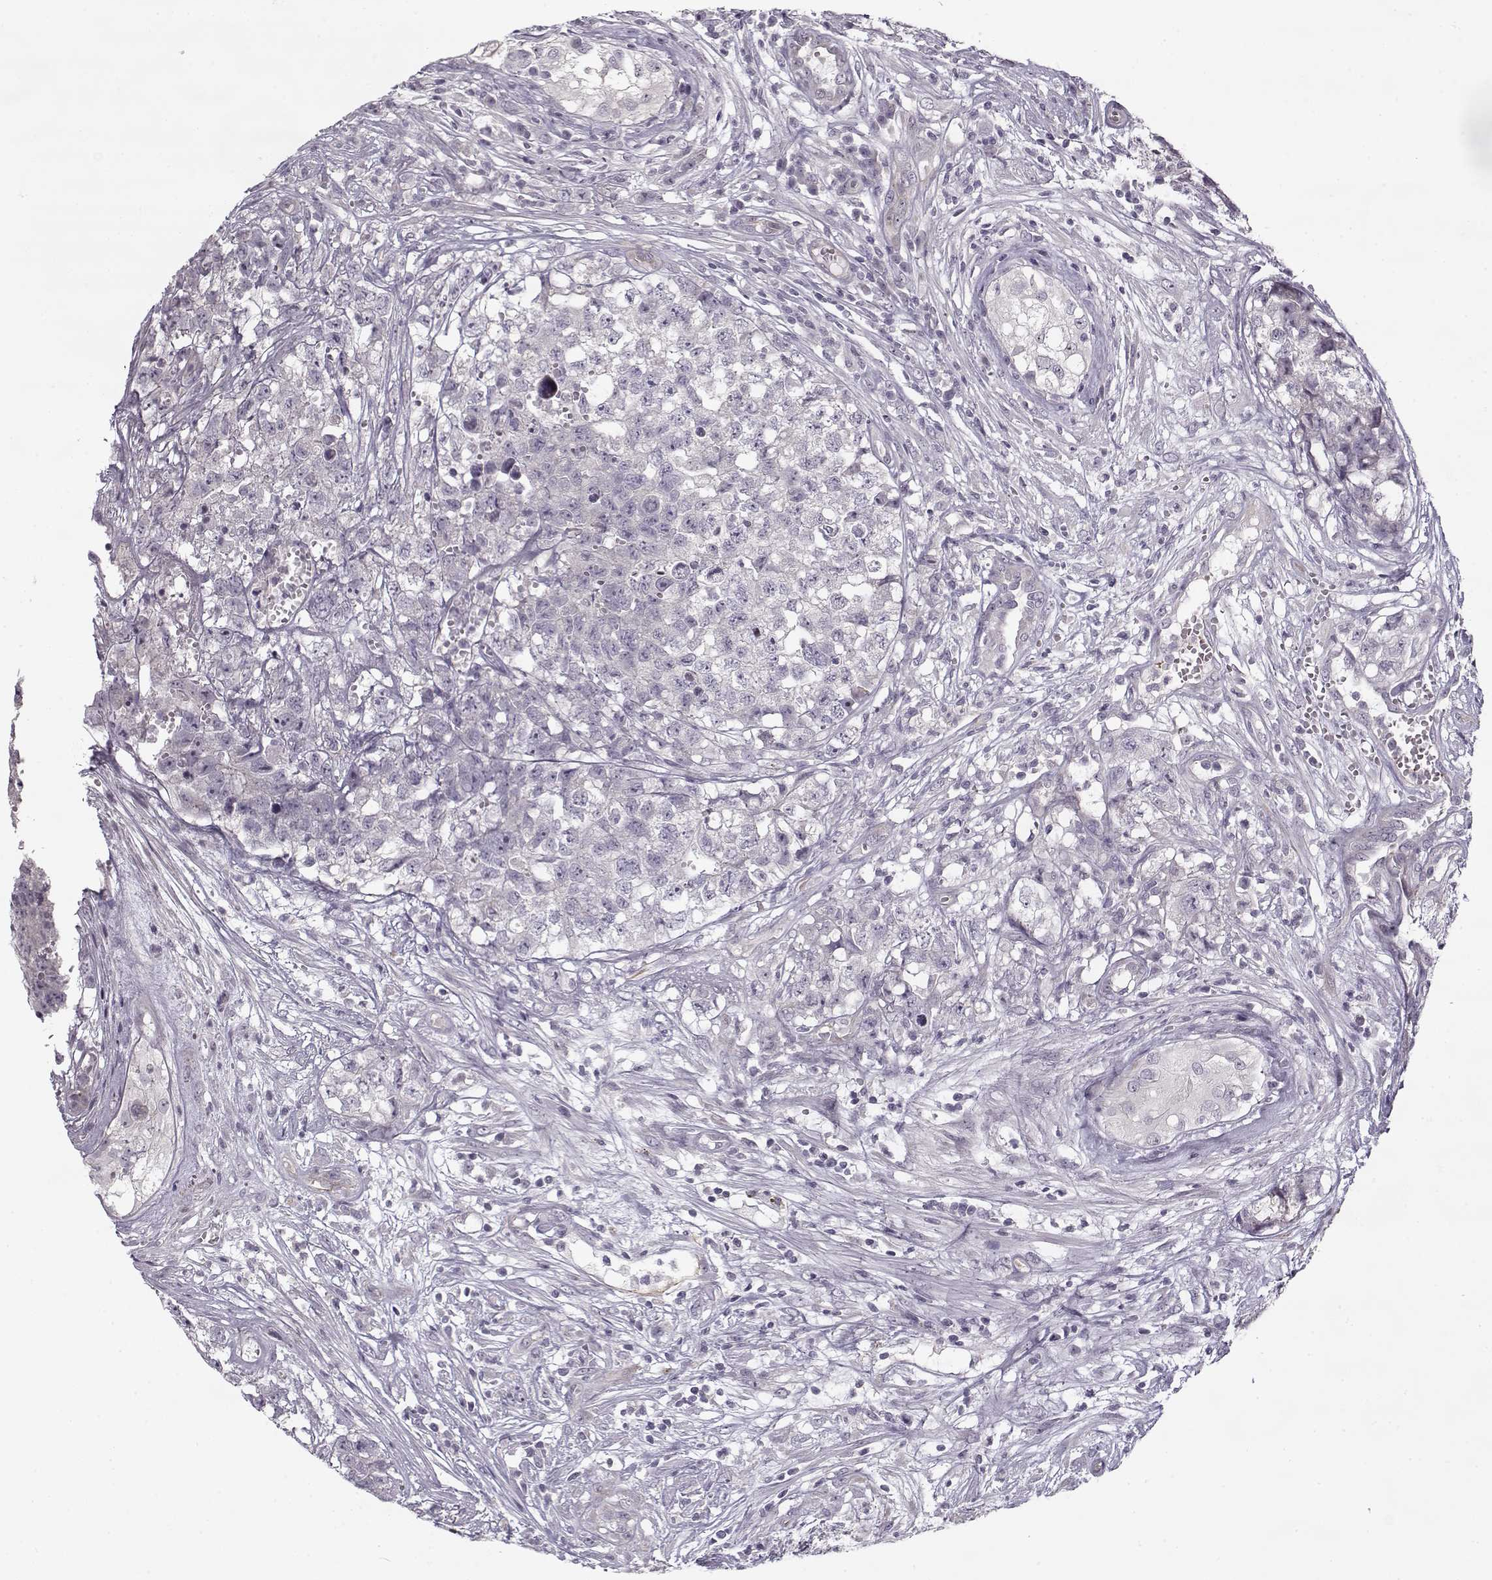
{"staining": {"intensity": "negative", "quantity": "none", "location": "none"}, "tissue": "testis cancer", "cell_type": "Tumor cells", "image_type": "cancer", "snomed": [{"axis": "morphology", "description": "Seminoma, NOS"}, {"axis": "morphology", "description": "Carcinoma, Embryonal, NOS"}, {"axis": "topography", "description": "Testis"}], "caption": "This is an immunohistochemistry (IHC) histopathology image of testis cancer. There is no staining in tumor cells.", "gene": "PNMT", "patient": {"sex": "male", "age": 22}}